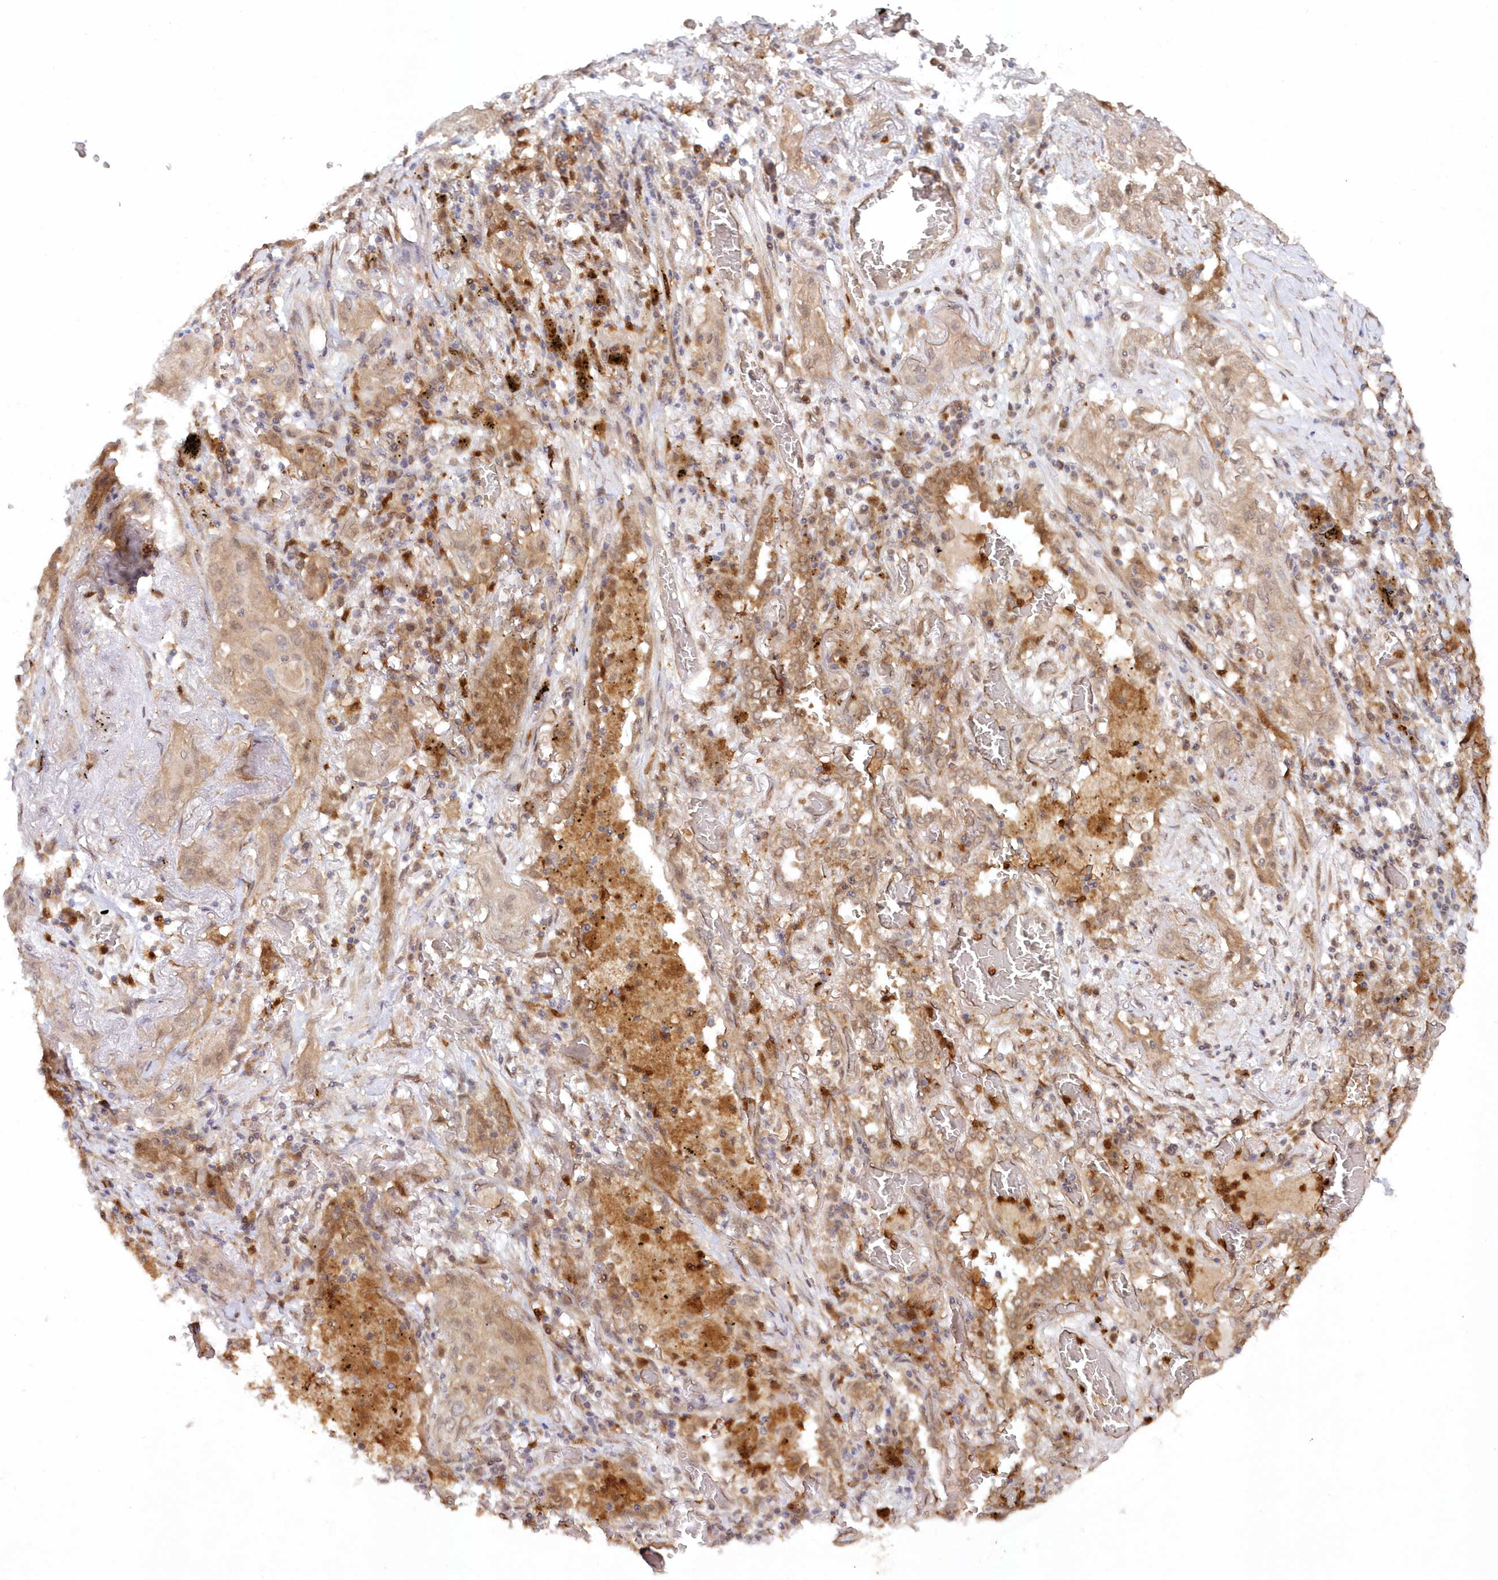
{"staining": {"intensity": "weak", "quantity": ">75%", "location": "cytoplasmic/membranous,nuclear"}, "tissue": "lung cancer", "cell_type": "Tumor cells", "image_type": "cancer", "snomed": [{"axis": "morphology", "description": "Squamous cell carcinoma, NOS"}, {"axis": "topography", "description": "Lung"}], "caption": "DAB (3,3'-diaminobenzidine) immunohistochemical staining of human squamous cell carcinoma (lung) shows weak cytoplasmic/membranous and nuclear protein staining in approximately >75% of tumor cells.", "gene": "GBE1", "patient": {"sex": "female", "age": 47}}